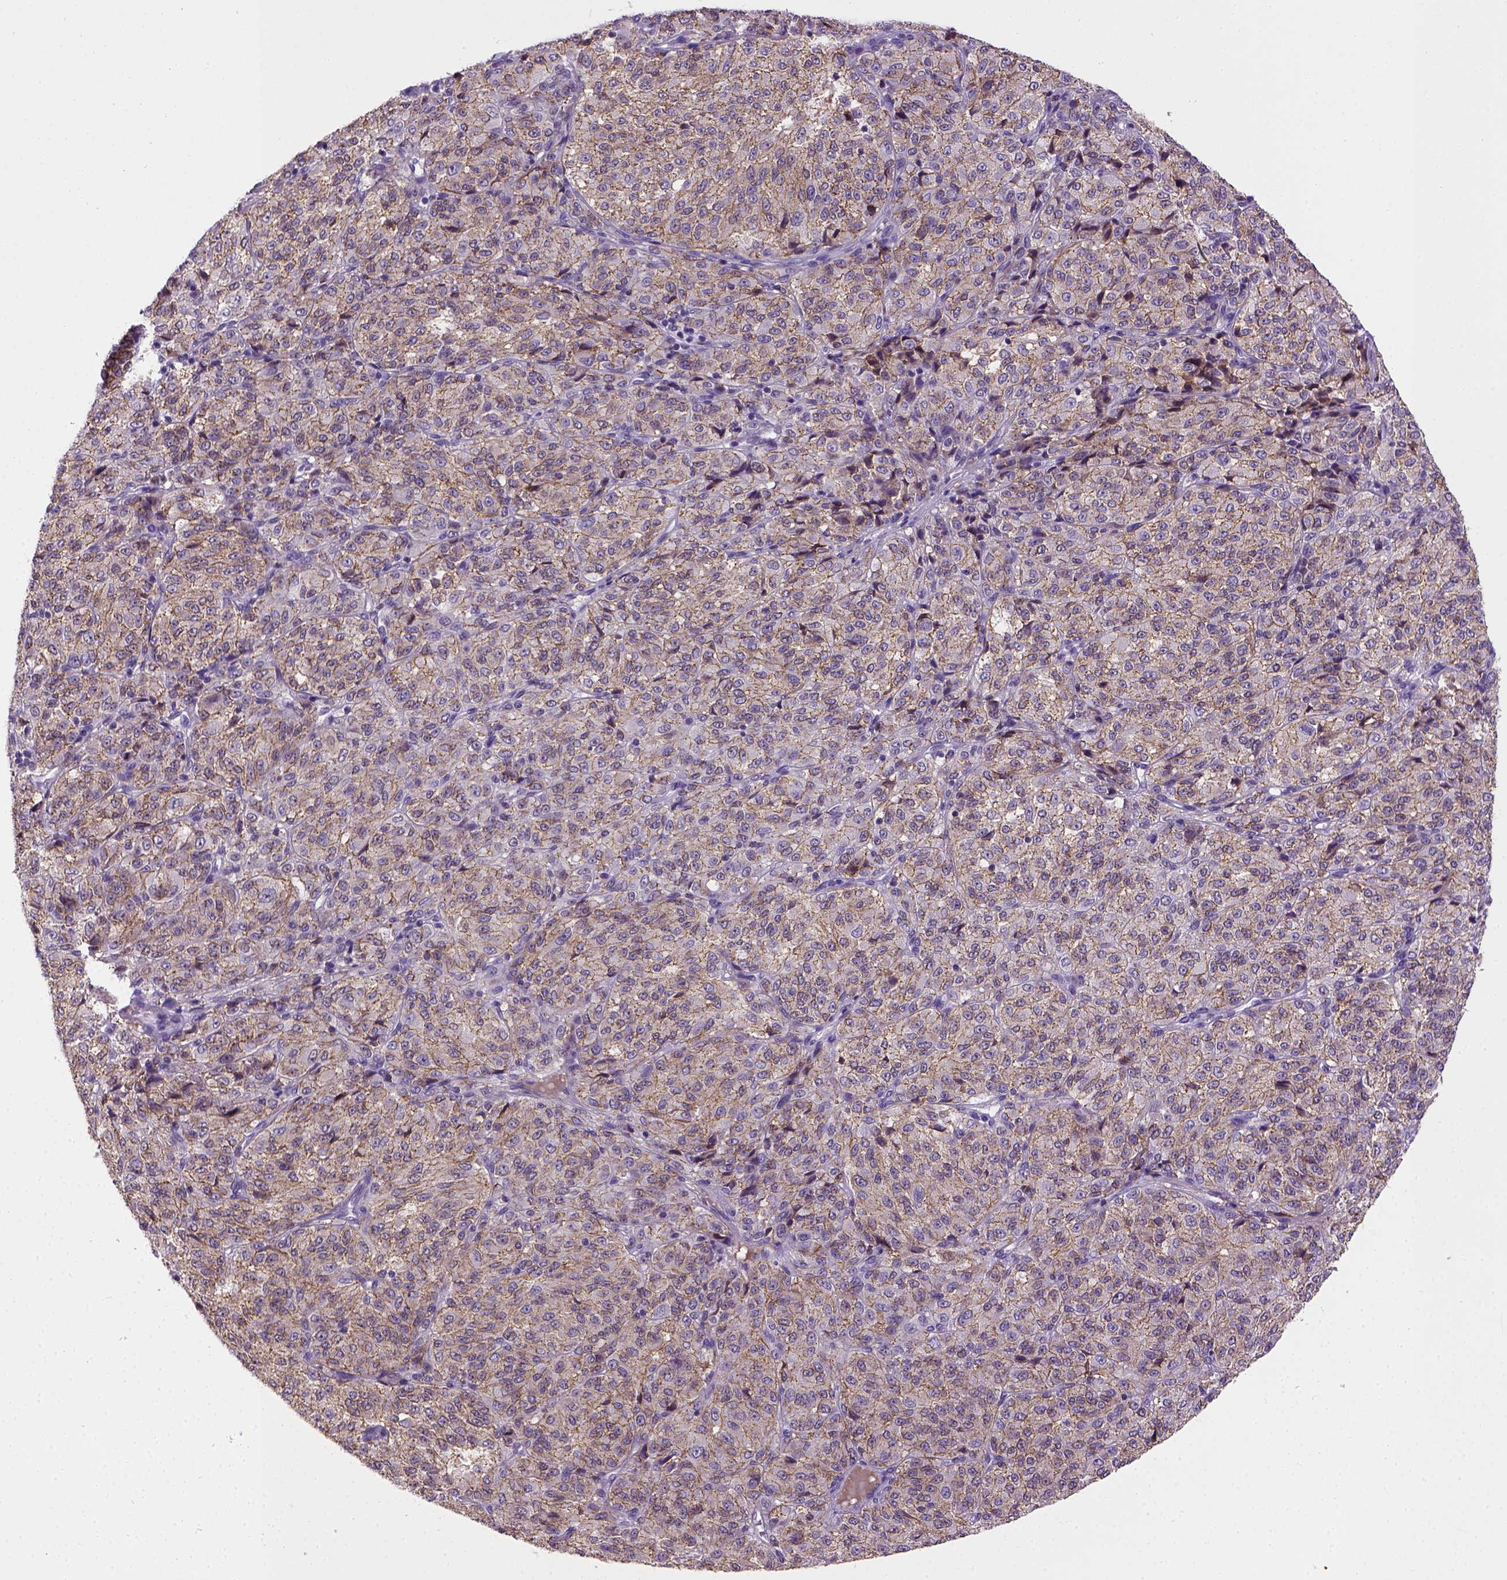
{"staining": {"intensity": "moderate", "quantity": "25%-75%", "location": "cytoplasmic/membranous"}, "tissue": "melanoma", "cell_type": "Tumor cells", "image_type": "cancer", "snomed": [{"axis": "morphology", "description": "Malignant melanoma, Metastatic site"}, {"axis": "topography", "description": "Brain"}], "caption": "Tumor cells reveal medium levels of moderate cytoplasmic/membranous staining in about 25%-75% of cells in melanoma. Nuclei are stained in blue.", "gene": "CDH1", "patient": {"sex": "female", "age": 56}}